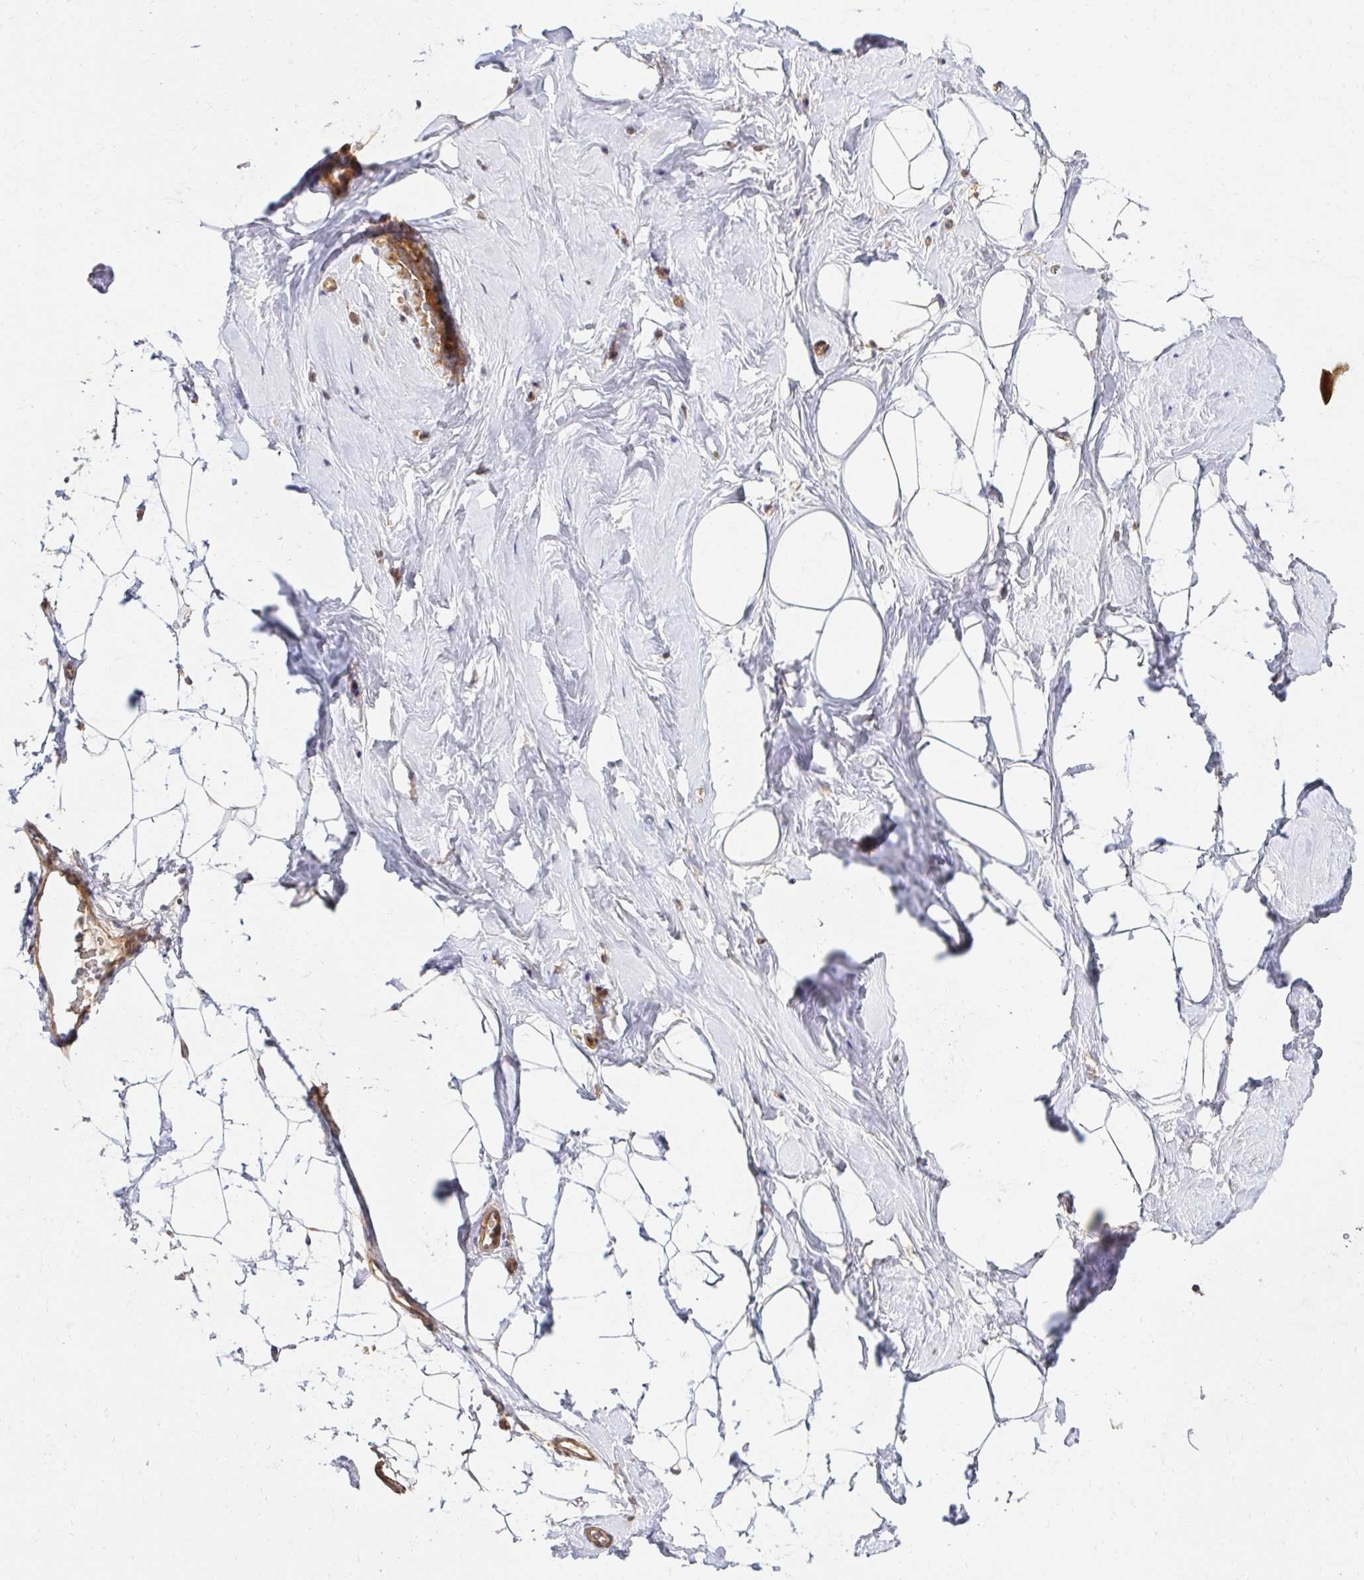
{"staining": {"intensity": "negative", "quantity": "none", "location": "none"}, "tissue": "breast", "cell_type": "Adipocytes", "image_type": "normal", "snomed": [{"axis": "morphology", "description": "Normal tissue, NOS"}, {"axis": "topography", "description": "Breast"}], "caption": "Adipocytes show no significant expression in normal breast. The staining is performed using DAB (3,3'-diaminobenzidine) brown chromogen with nuclei counter-stained in using hematoxylin.", "gene": "PSMA4", "patient": {"sex": "female", "age": 32}}